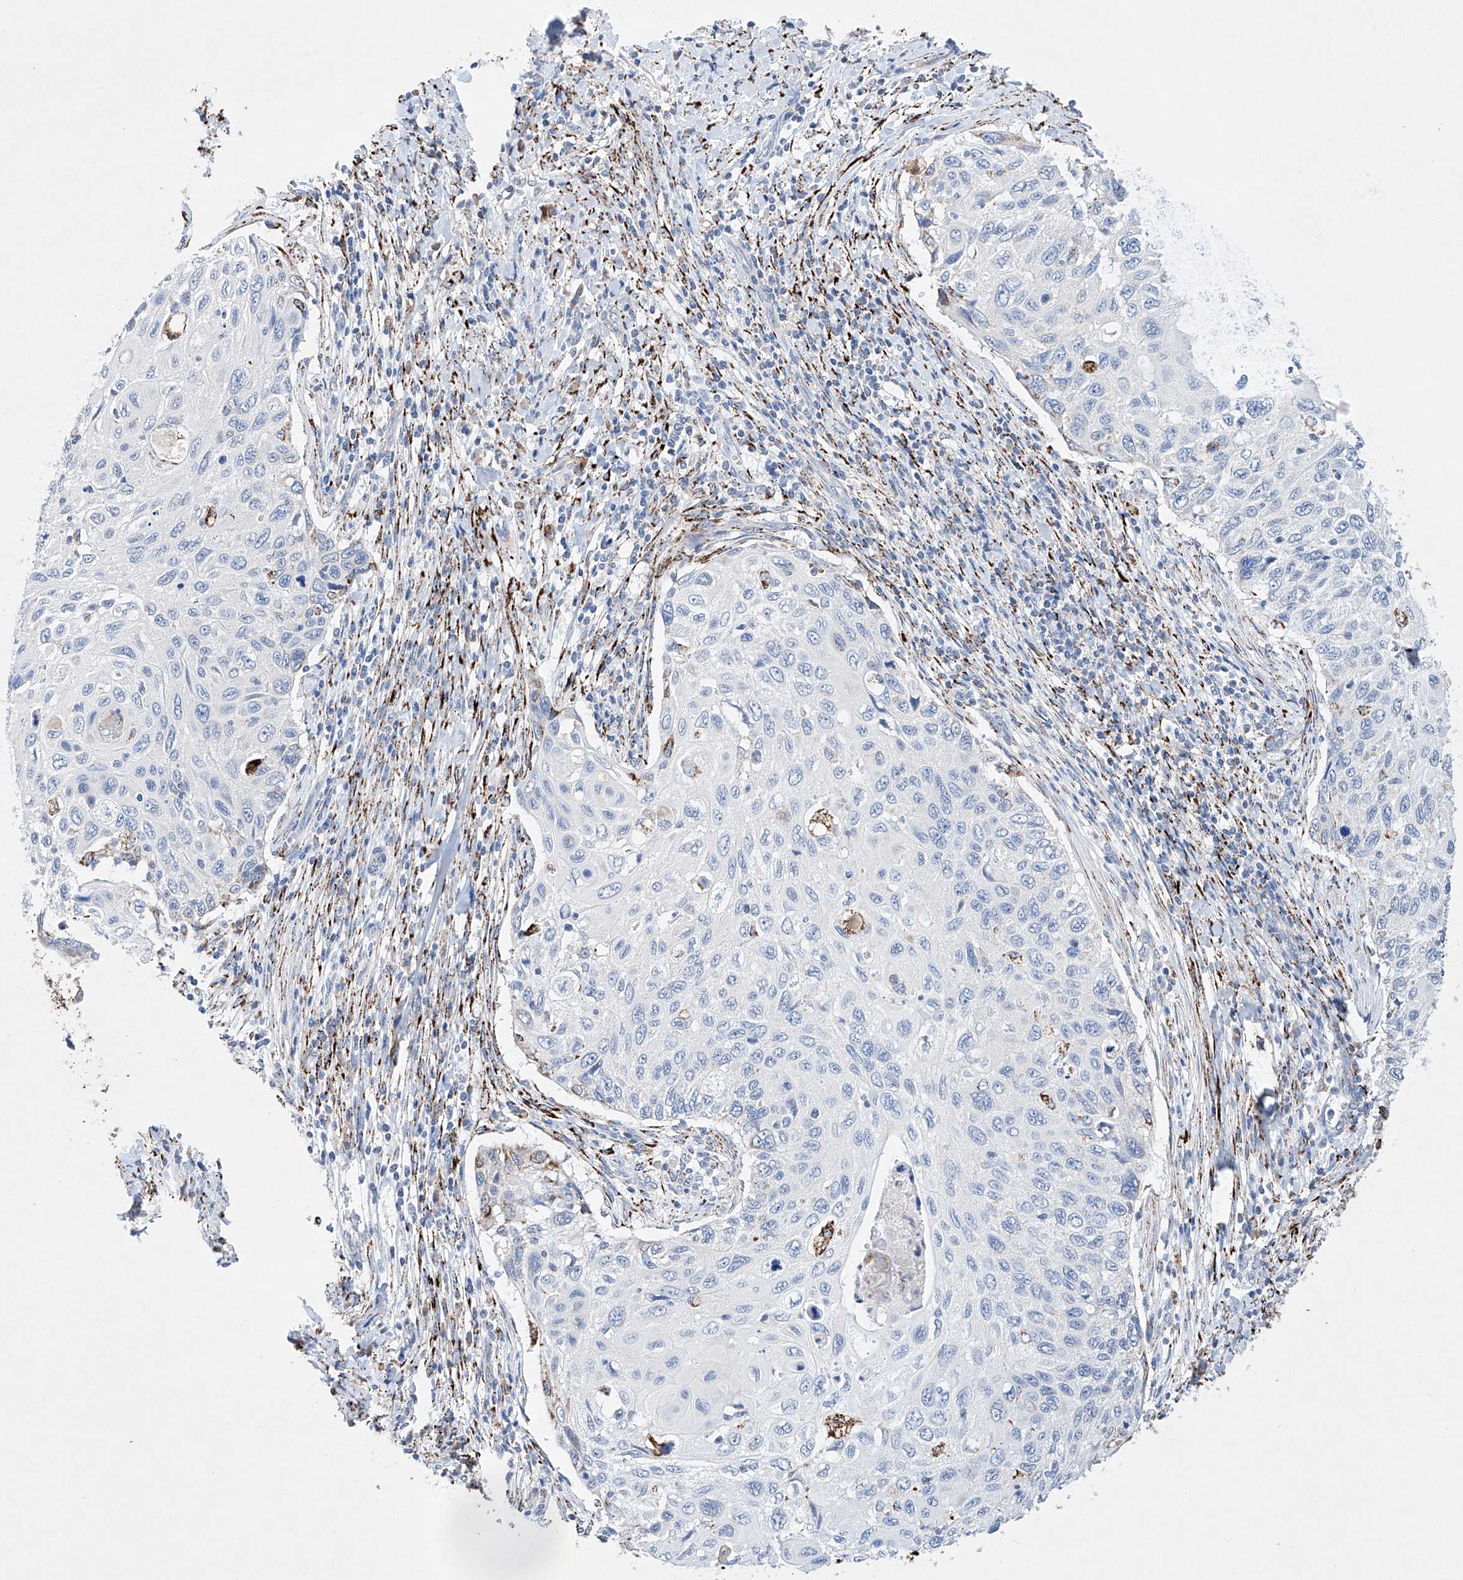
{"staining": {"intensity": "negative", "quantity": "none", "location": "none"}, "tissue": "cervical cancer", "cell_type": "Tumor cells", "image_type": "cancer", "snomed": [{"axis": "morphology", "description": "Squamous cell carcinoma, NOS"}, {"axis": "topography", "description": "Cervix"}], "caption": "Histopathology image shows no protein expression in tumor cells of cervical squamous cell carcinoma tissue.", "gene": "NRROS", "patient": {"sex": "female", "age": 70}}